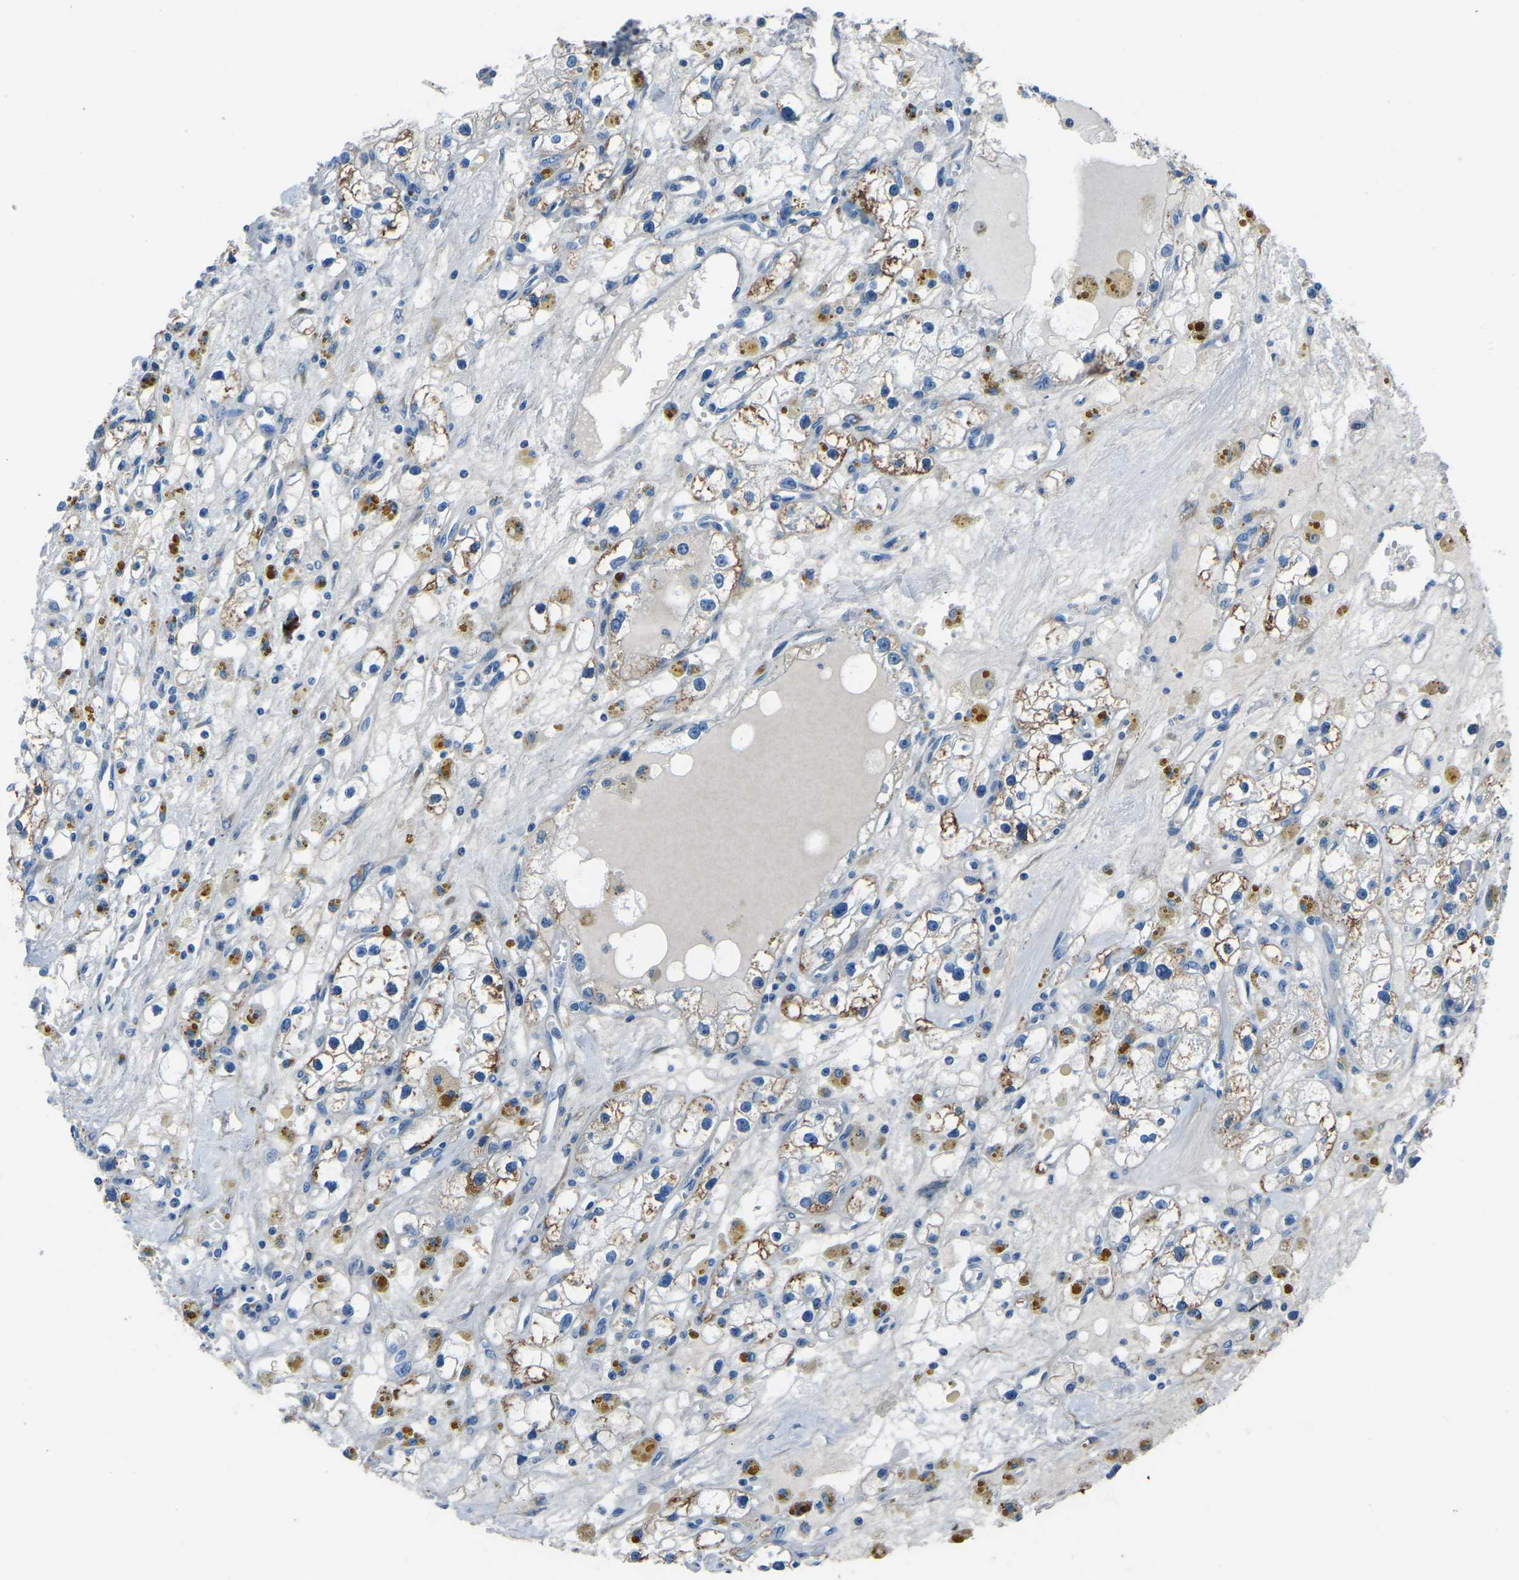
{"staining": {"intensity": "moderate", "quantity": "25%-75%", "location": "cytoplasmic/membranous"}, "tissue": "renal cancer", "cell_type": "Tumor cells", "image_type": "cancer", "snomed": [{"axis": "morphology", "description": "Adenocarcinoma, NOS"}, {"axis": "topography", "description": "Kidney"}], "caption": "Human adenocarcinoma (renal) stained with a brown dye demonstrates moderate cytoplasmic/membranous positive expression in about 25%-75% of tumor cells.", "gene": "COL3A1", "patient": {"sex": "male", "age": 56}}